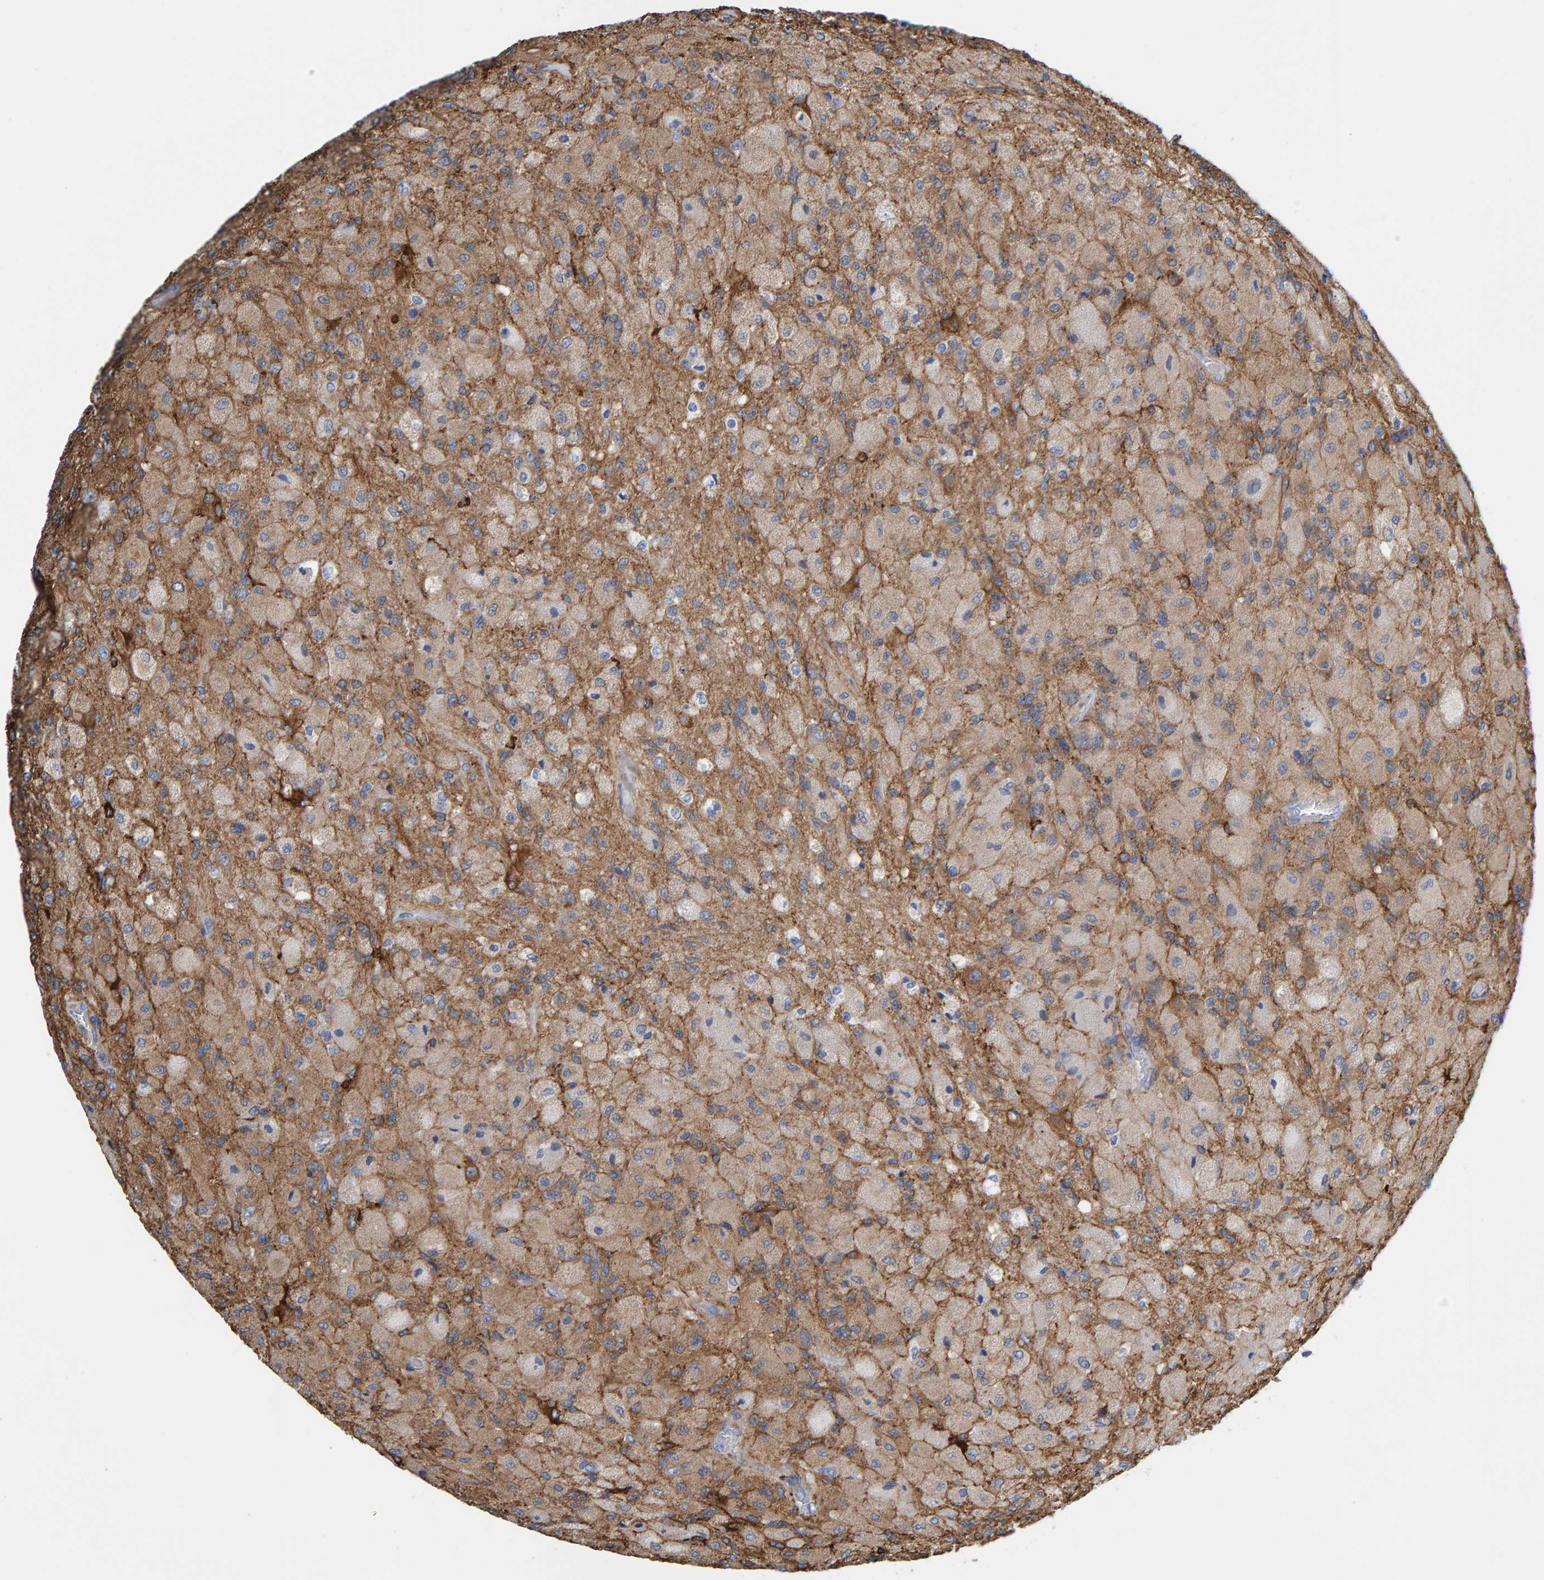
{"staining": {"intensity": "moderate", "quantity": "25%-75%", "location": "cytoplasmic/membranous"}, "tissue": "glioma", "cell_type": "Tumor cells", "image_type": "cancer", "snomed": [{"axis": "morphology", "description": "Normal tissue, NOS"}, {"axis": "morphology", "description": "Glioma, malignant, High grade"}, {"axis": "topography", "description": "Cerebral cortex"}], "caption": "Protein staining of glioma tissue demonstrates moderate cytoplasmic/membranous staining in approximately 25%-75% of tumor cells.", "gene": "MAP1B", "patient": {"sex": "male", "age": 77}}